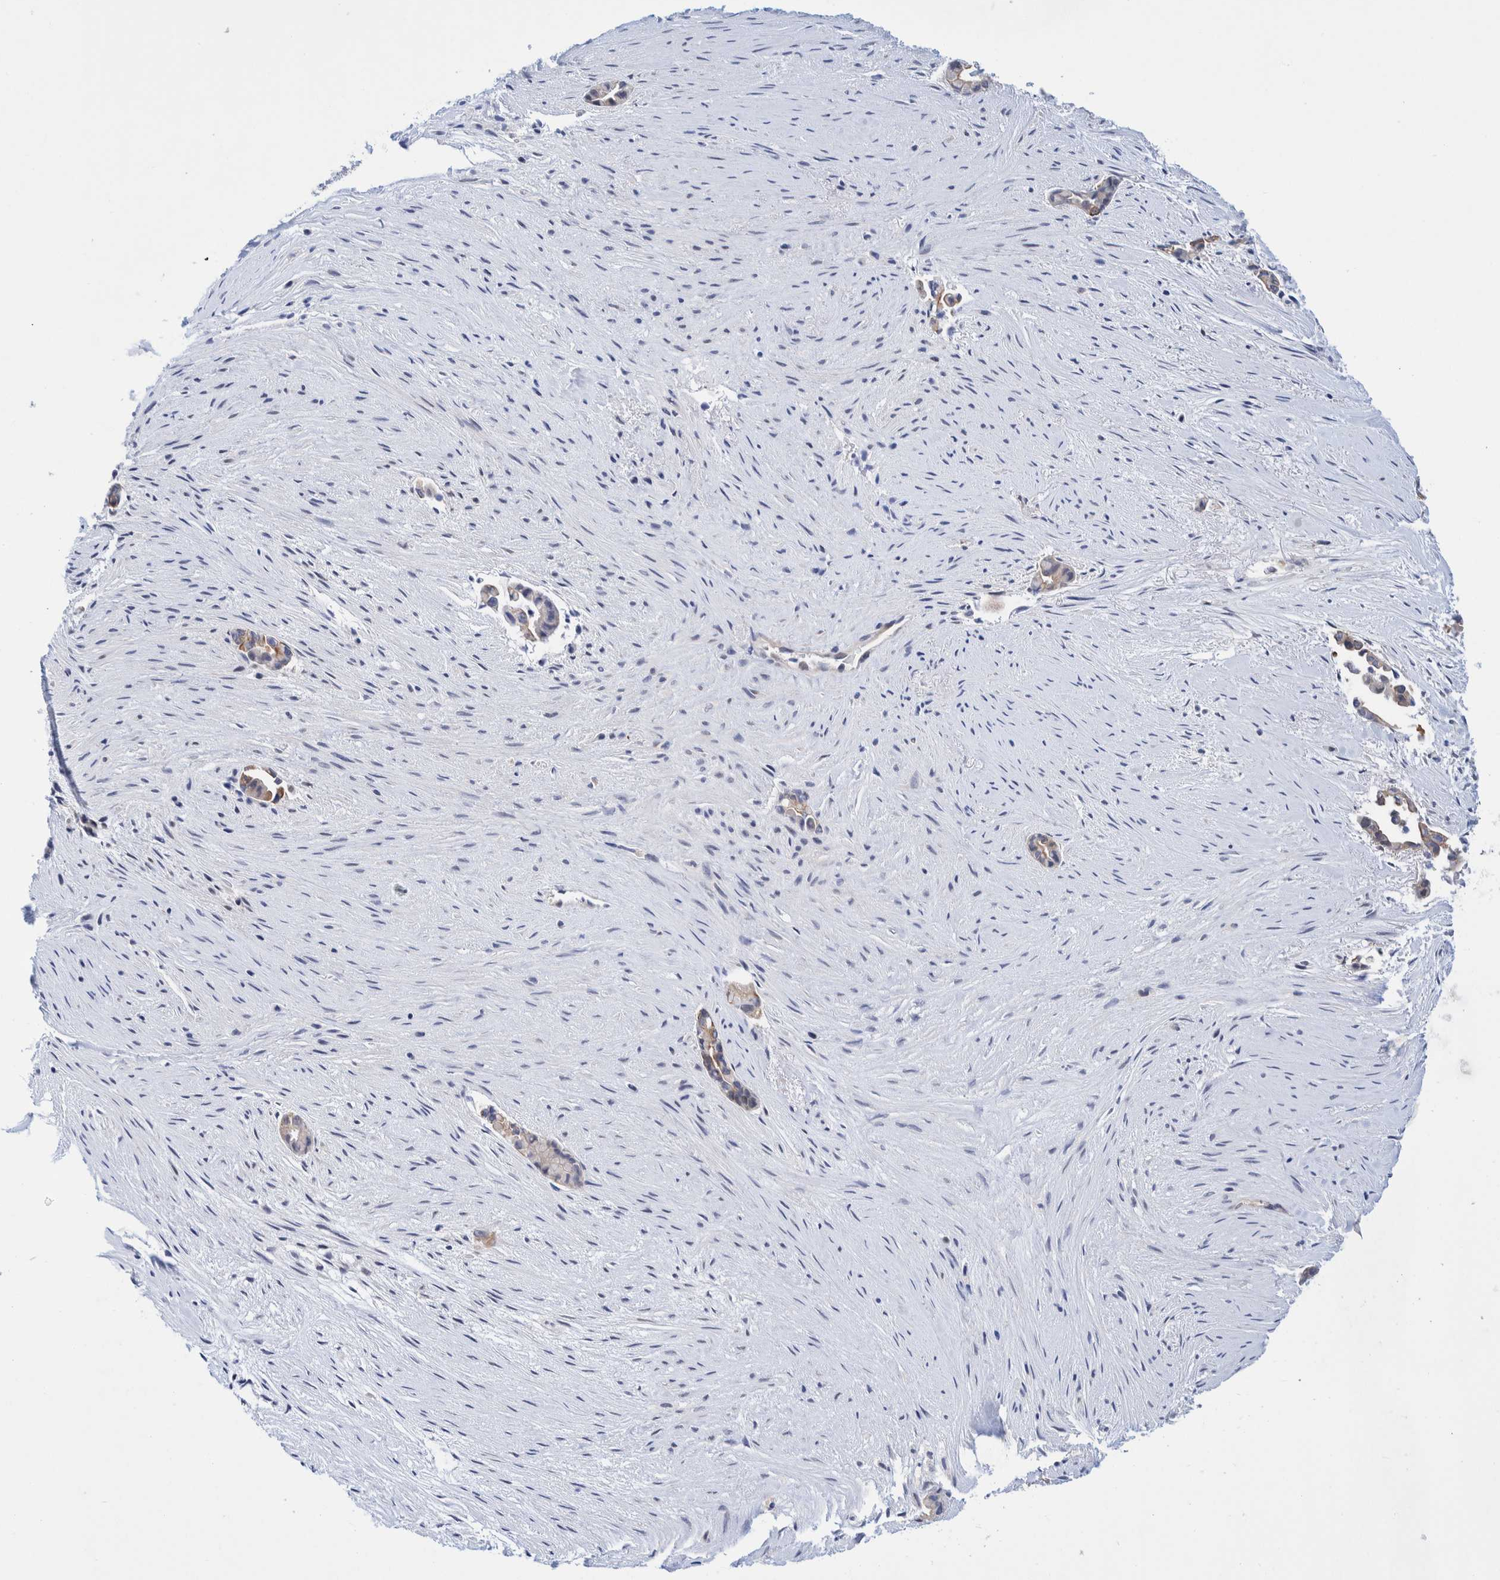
{"staining": {"intensity": "moderate", "quantity": ">75%", "location": "cytoplasmic/membranous"}, "tissue": "liver cancer", "cell_type": "Tumor cells", "image_type": "cancer", "snomed": [{"axis": "morphology", "description": "Cholangiocarcinoma"}, {"axis": "topography", "description": "Liver"}], "caption": "Liver cancer stained for a protein shows moderate cytoplasmic/membranous positivity in tumor cells.", "gene": "PFAS", "patient": {"sex": "female", "age": 55}}